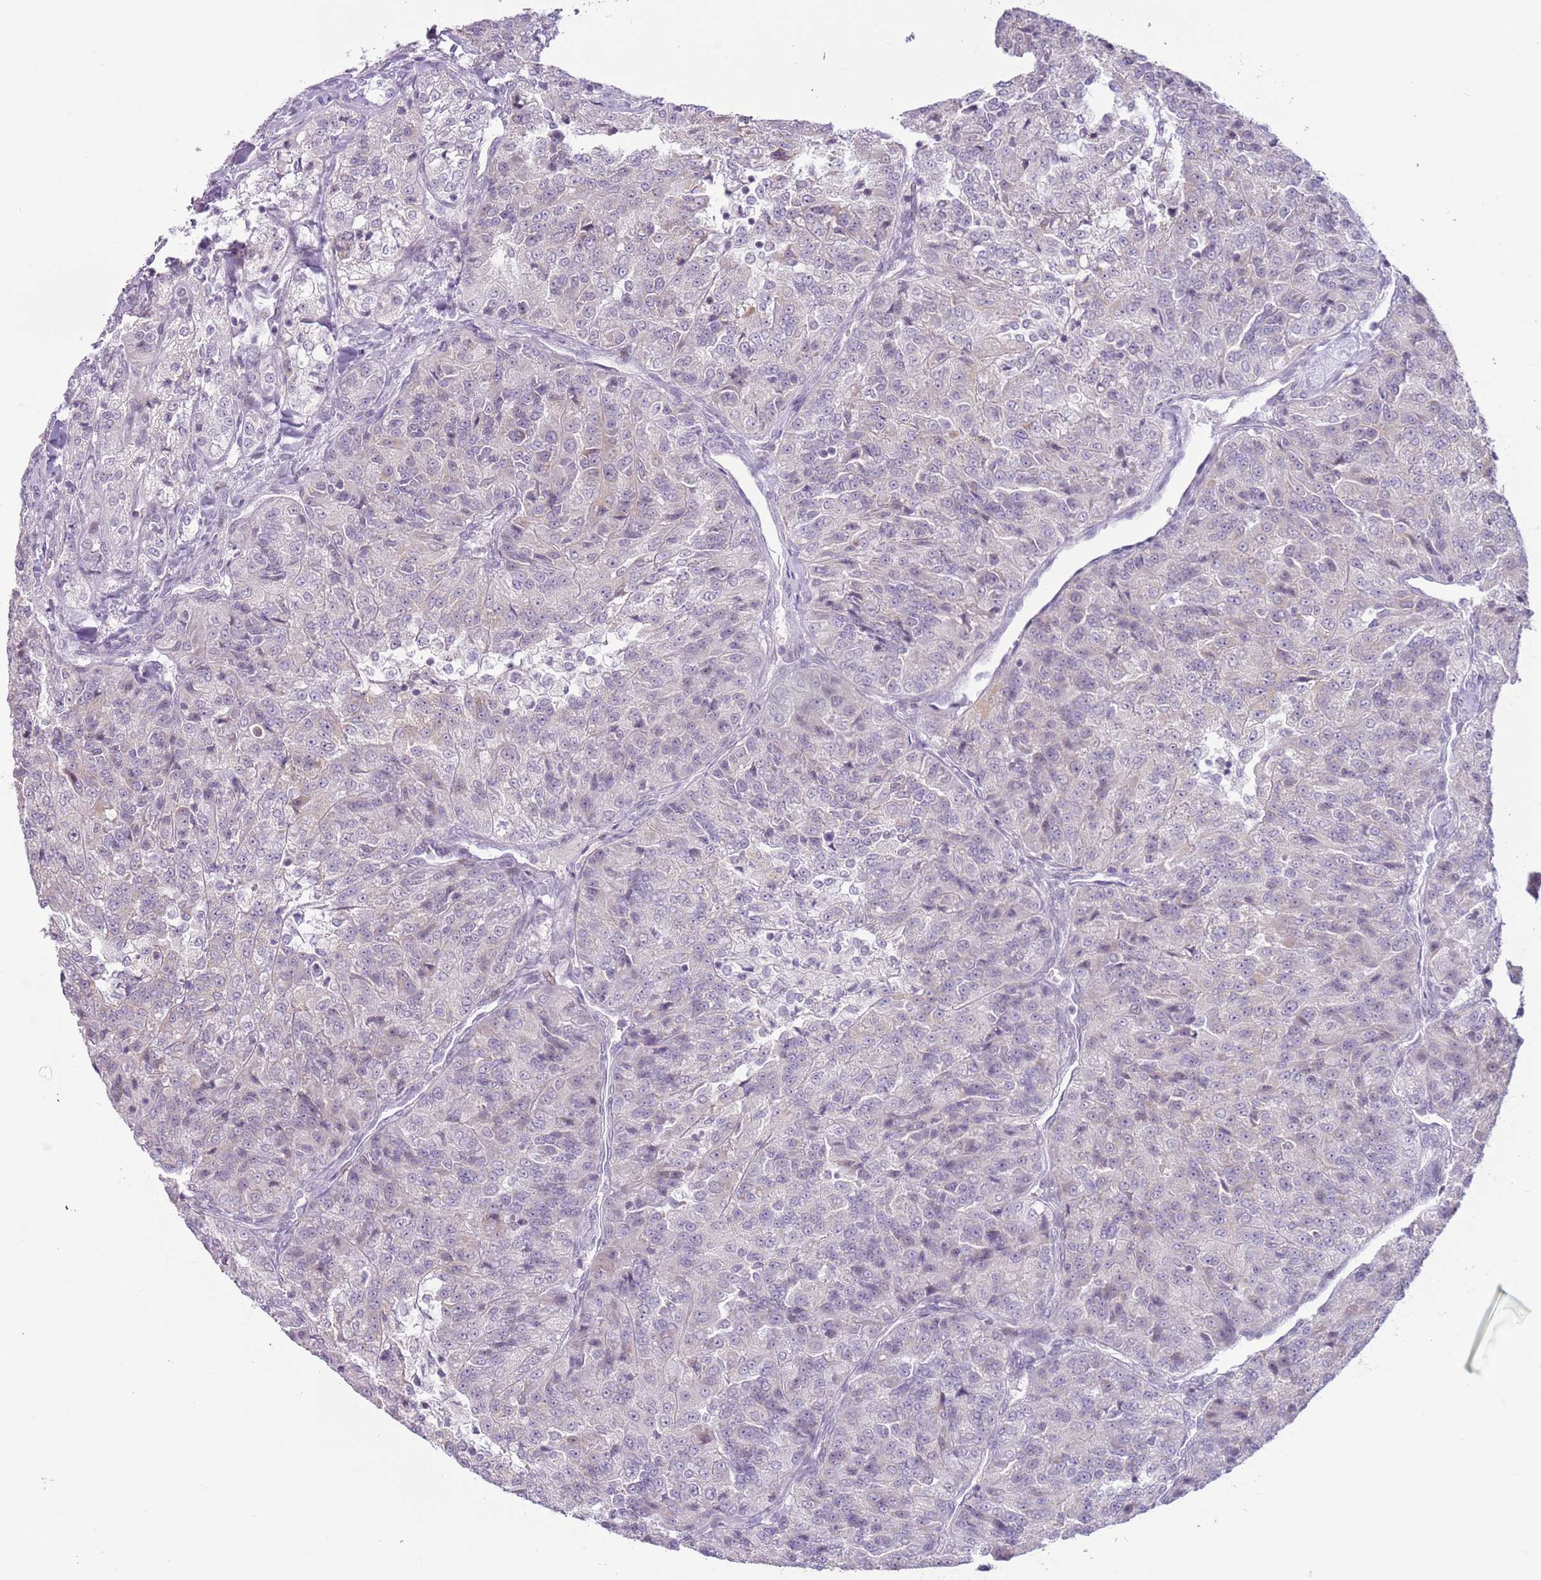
{"staining": {"intensity": "negative", "quantity": "none", "location": "none"}, "tissue": "renal cancer", "cell_type": "Tumor cells", "image_type": "cancer", "snomed": [{"axis": "morphology", "description": "Adenocarcinoma, NOS"}, {"axis": "topography", "description": "Kidney"}], "caption": "This is a image of IHC staining of renal cancer, which shows no positivity in tumor cells.", "gene": "MLLT11", "patient": {"sex": "female", "age": 63}}